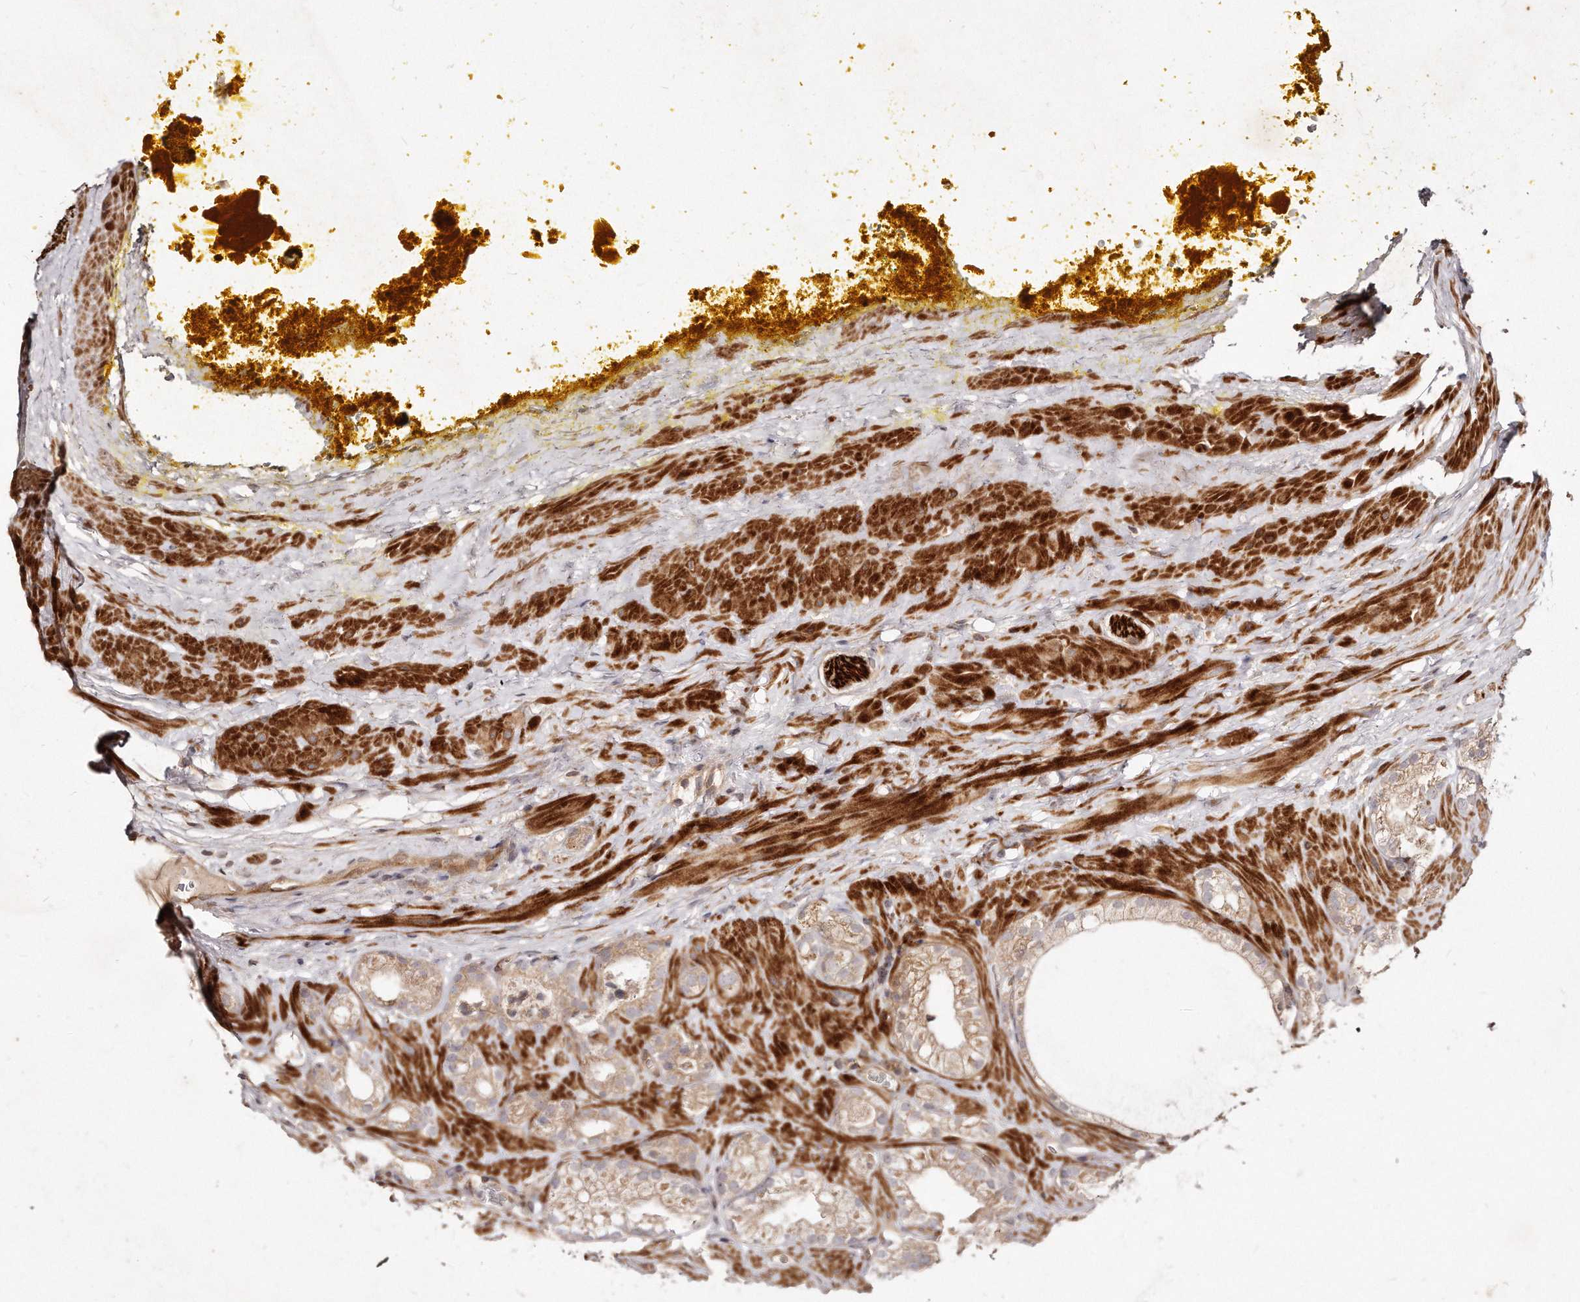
{"staining": {"intensity": "weak", "quantity": ">75%", "location": "cytoplasmic/membranous"}, "tissue": "prostate cancer", "cell_type": "Tumor cells", "image_type": "cancer", "snomed": [{"axis": "morphology", "description": "Adenocarcinoma, High grade"}, {"axis": "topography", "description": "Prostate"}], "caption": "Immunohistochemistry (DAB) staining of human high-grade adenocarcinoma (prostate) displays weak cytoplasmic/membranous protein staining in about >75% of tumor cells.", "gene": "GBP4", "patient": {"sex": "male", "age": 58}}